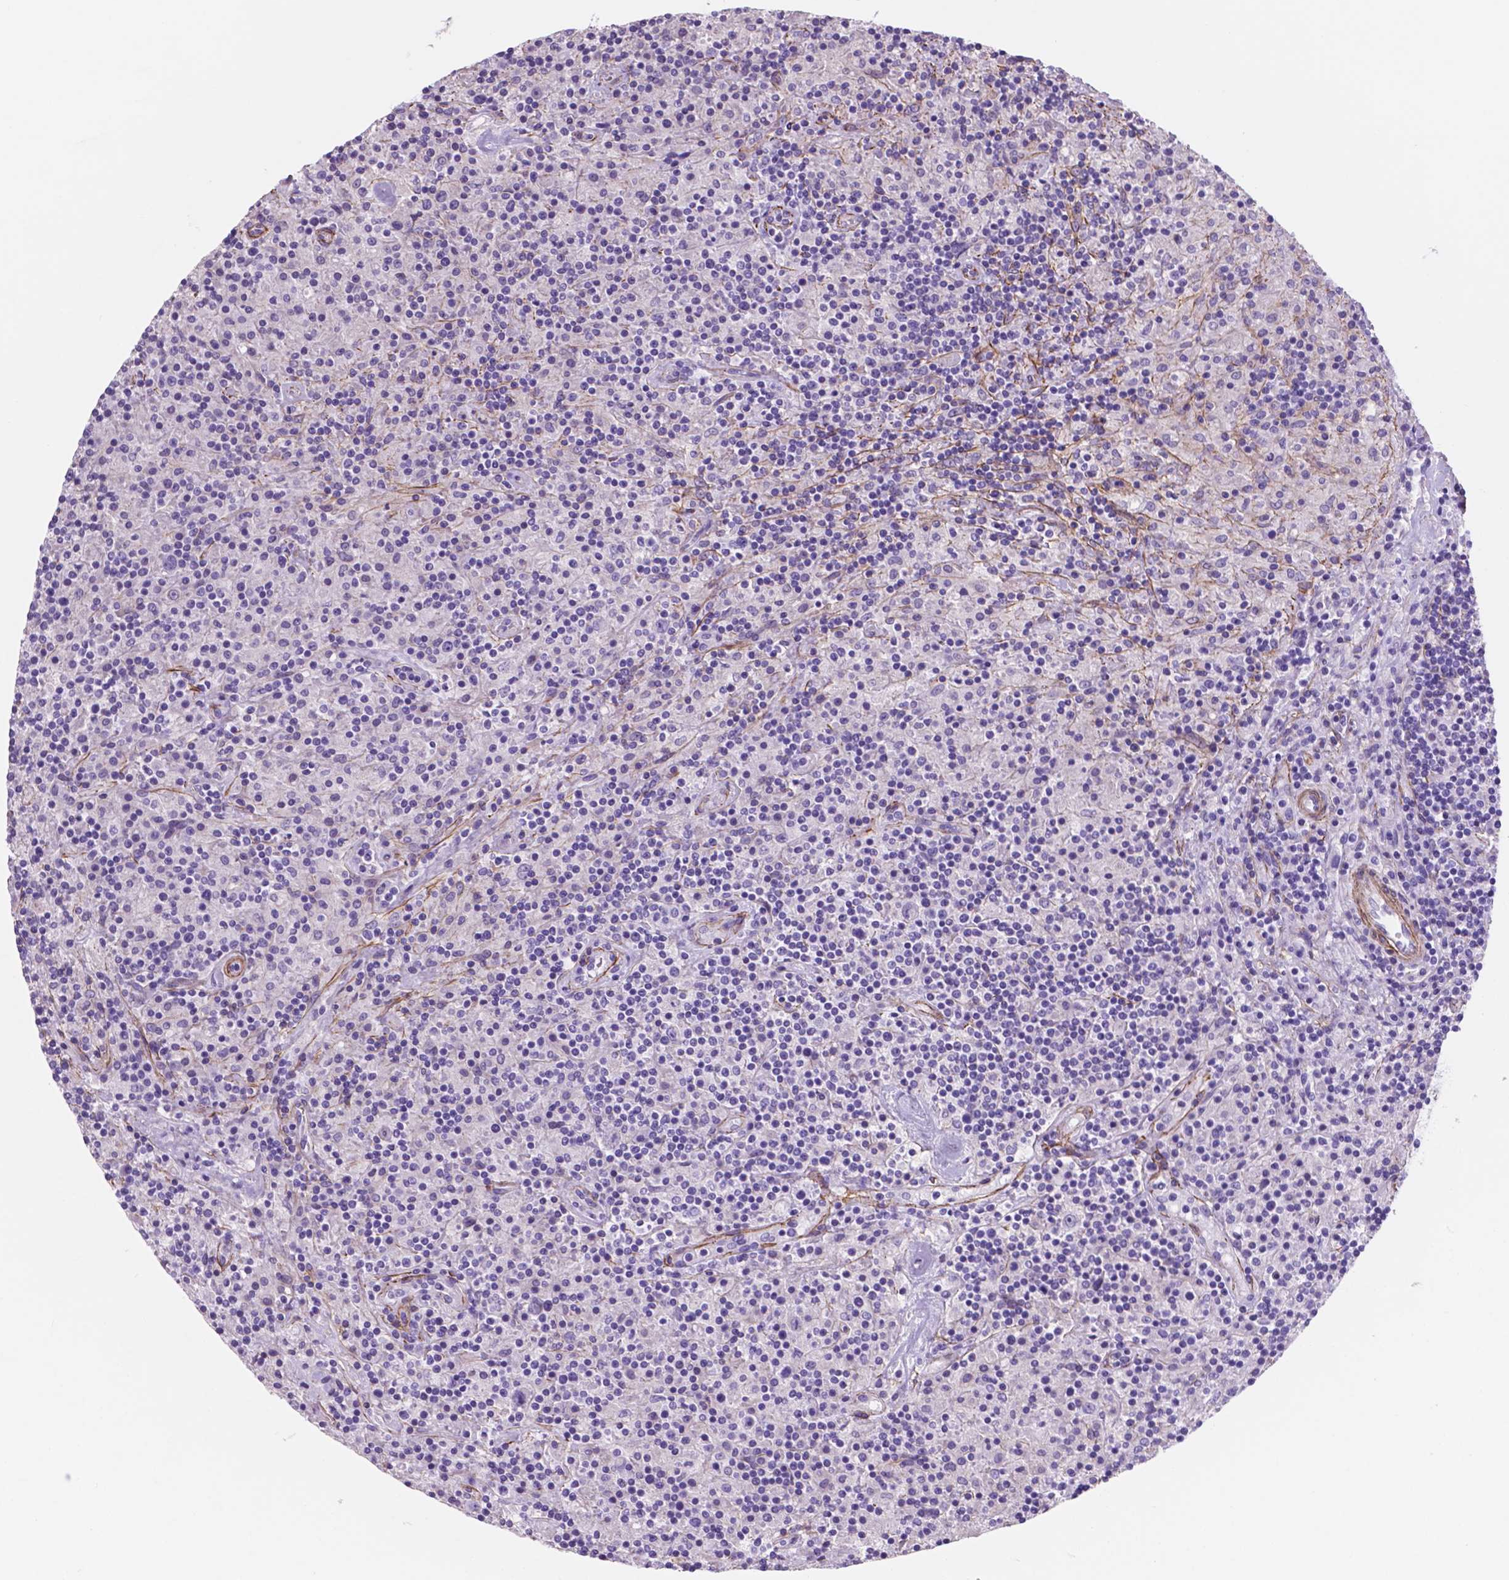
{"staining": {"intensity": "negative", "quantity": "none", "location": "none"}, "tissue": "lymphoma", "cell_type": "Tumor cells", "image_type": "cancer", "snomed": [{"axis": "morphology", "description": "Hodgkin's disease, NOS"}, {"axis": "topography", "description": "Lymph node"}], "caption": "Immunohistochemistry (IHC) of lymphoma reveals no staining in tumor cells.", "gene": "TOR2A", "patient": {"sex": "male", "age": 70}}